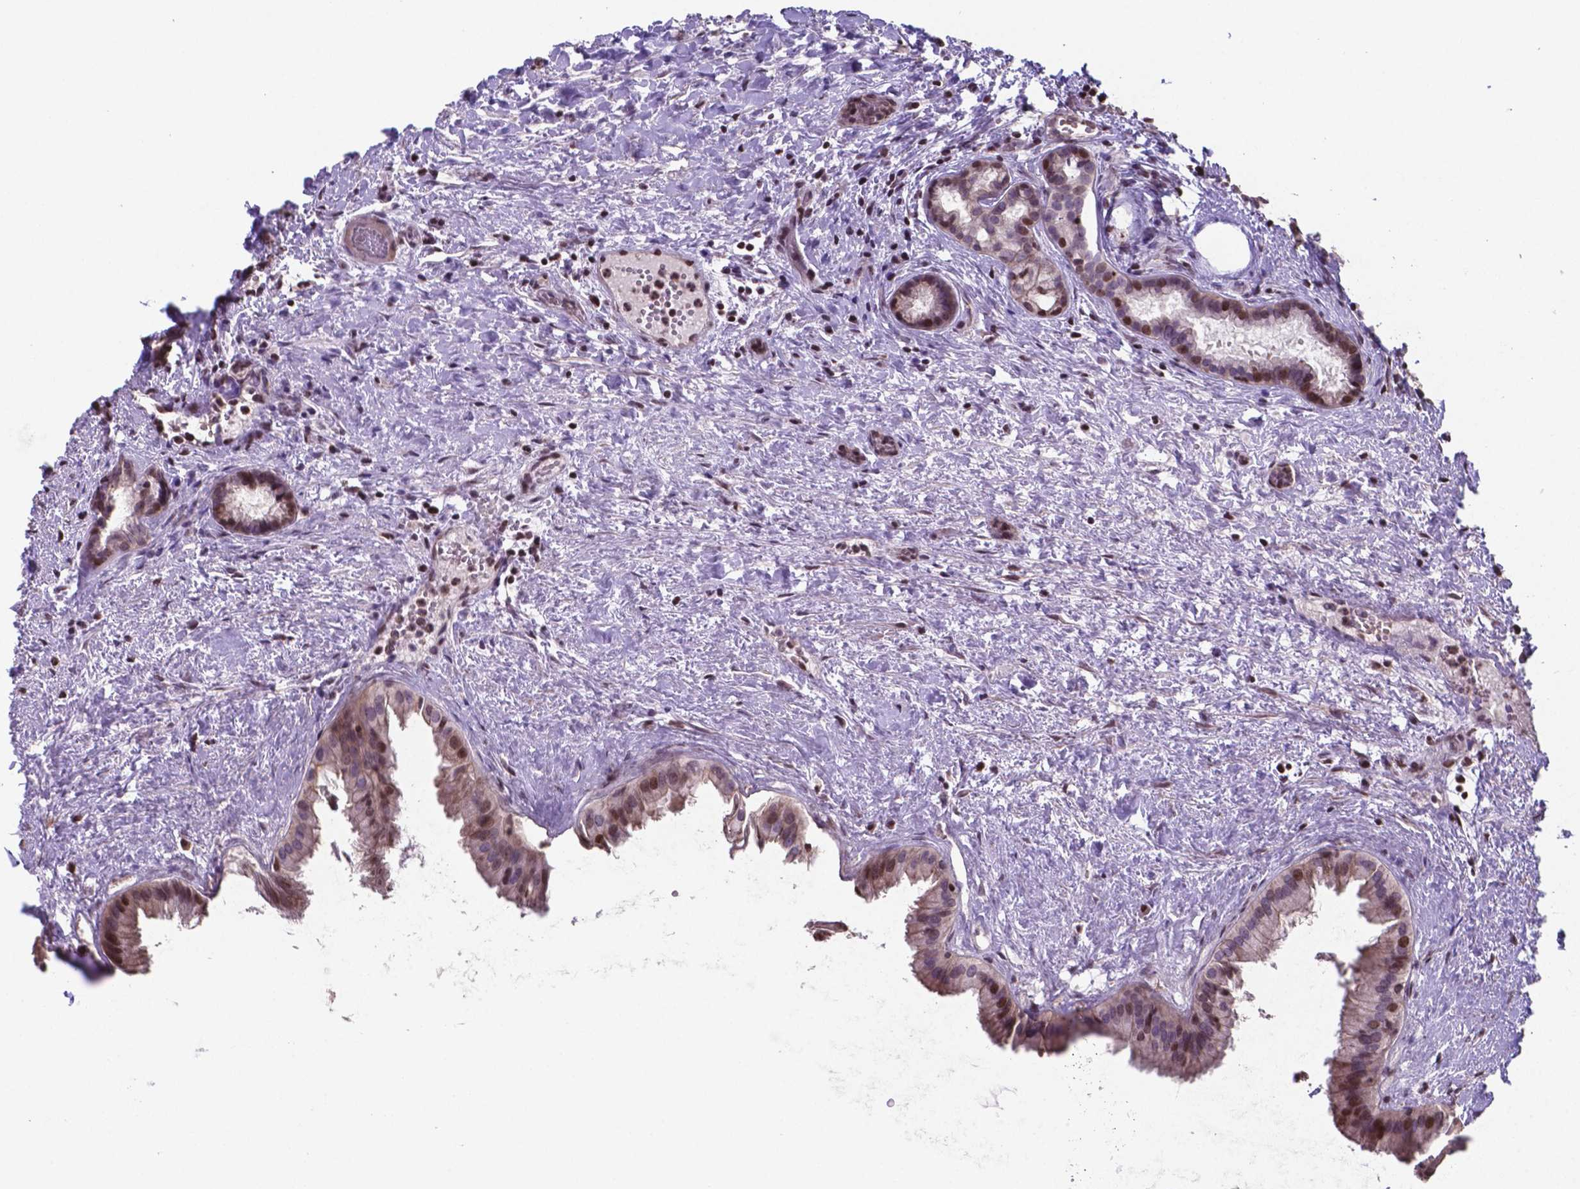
{"staining": {"intensity": "weak", "quantity": "<25%", "location": "cytoplasmic/membranous,nuclear"}, "tissue": "gallbladder", "cell_type": "Glandular cells", "image_type": "normal", "snomed": [{"axis": "morphology", "description": "Normal tissue, NOS"}, {"axis": "topography", "description": "Gallbladder"}], "caption": "IHC photomicrograph of normal gallbladder: gallbladder stained with DAB shows no significant protein positivity in glandular cells.", "gene": "MLC1", "patient": {"sex": "male", "age": 70}}